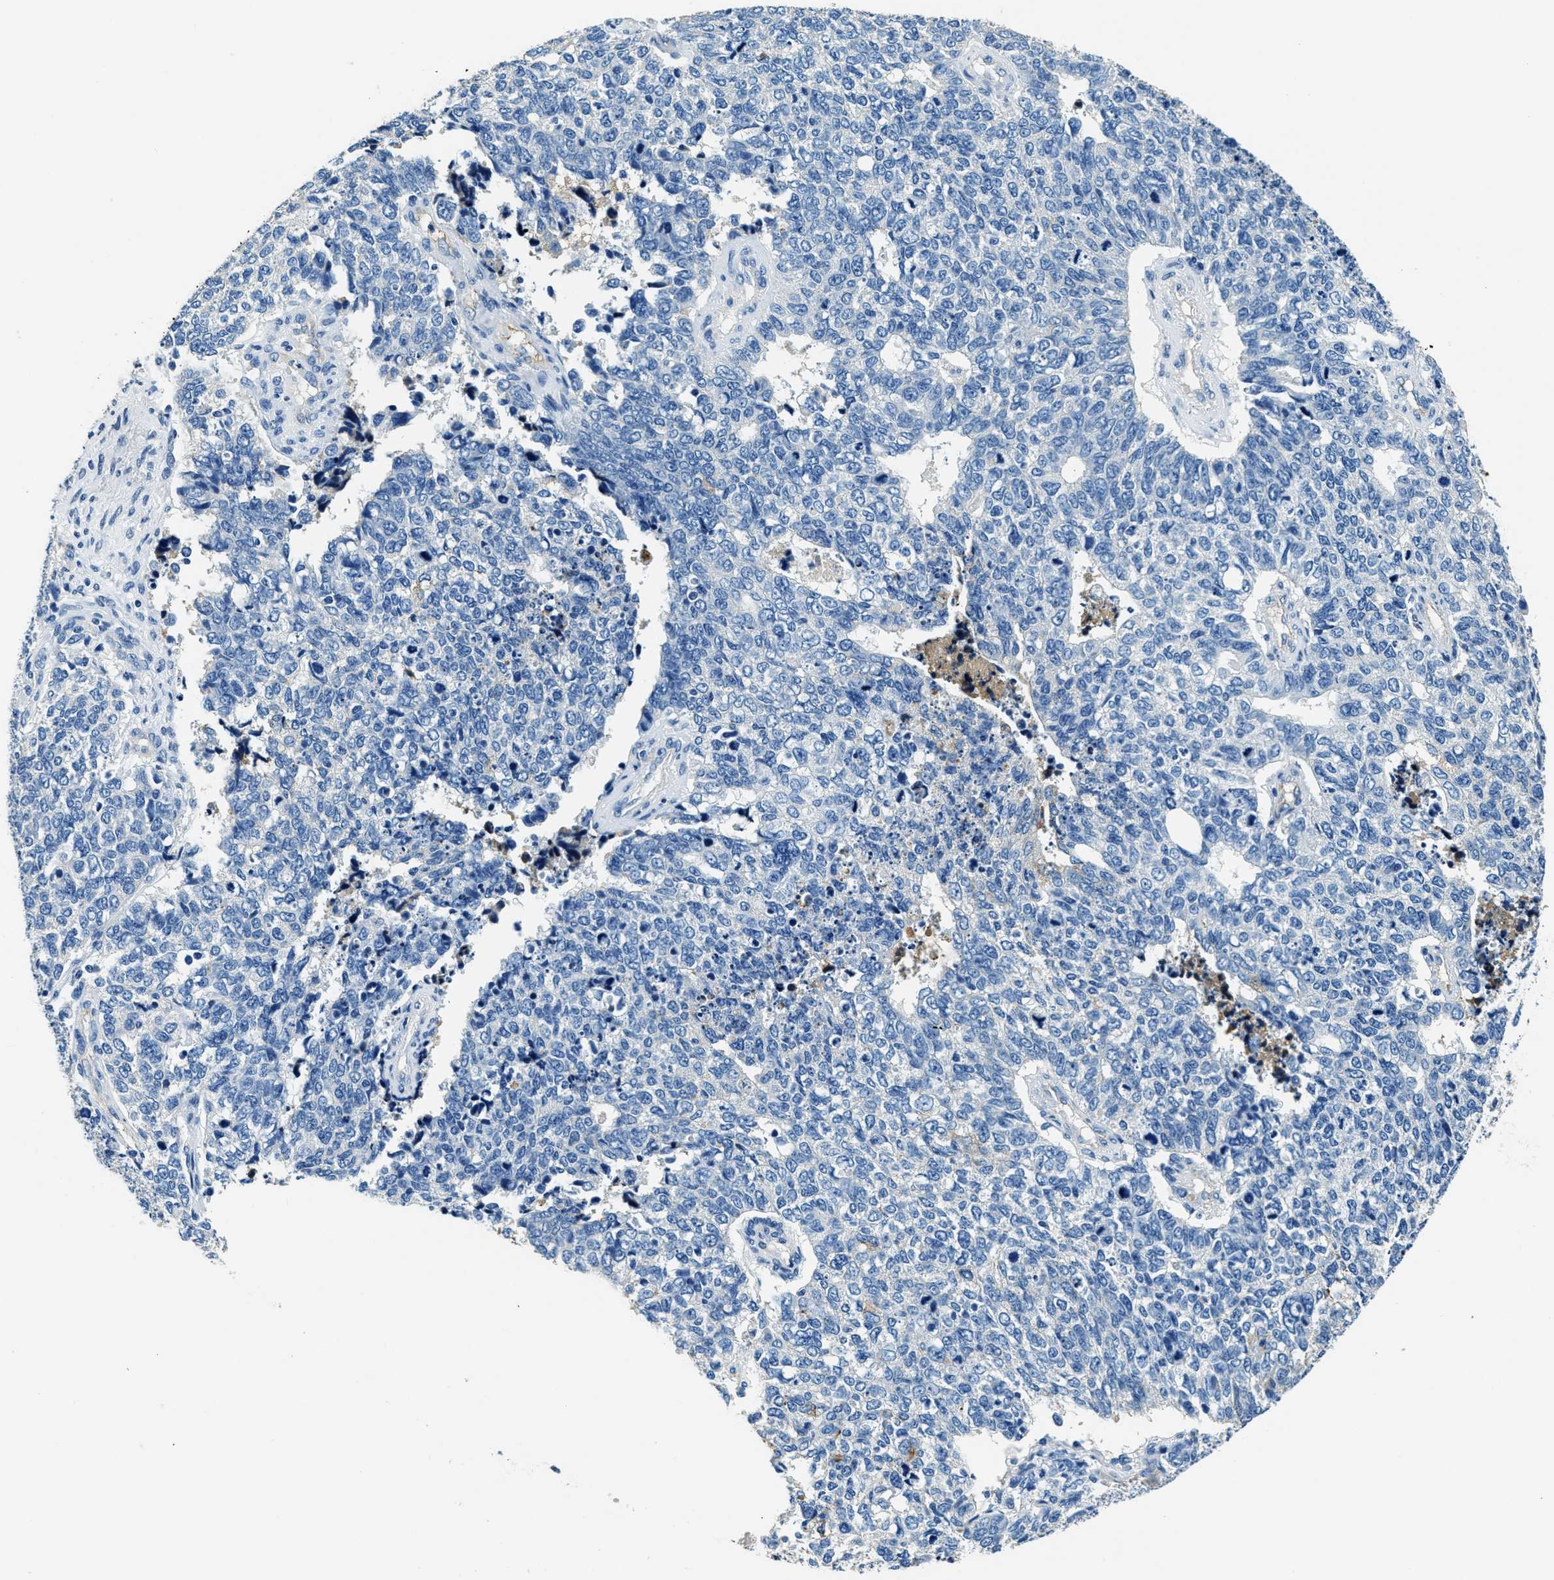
{"staining": {"intensity": "negative", "quantity": "none", "location": "none"}, "tissue": "cervical cancer", "cell_type": "Tumor cells", "image_type": "cancer", "snomed": [{"axis": "morphology", "description": "Squamous cell carcinoma, NOS"}, {"axis": "topography", "description": "Cervix"}], "caption": "Tumor cells are negative for protein expression in human cervical cancer. (DAB immunohistochemistry (IHC) visualized using brightfield microscopy, high magnification).", "gene": "TMEM186", "patient": {"sex": "female", "age": 63}}